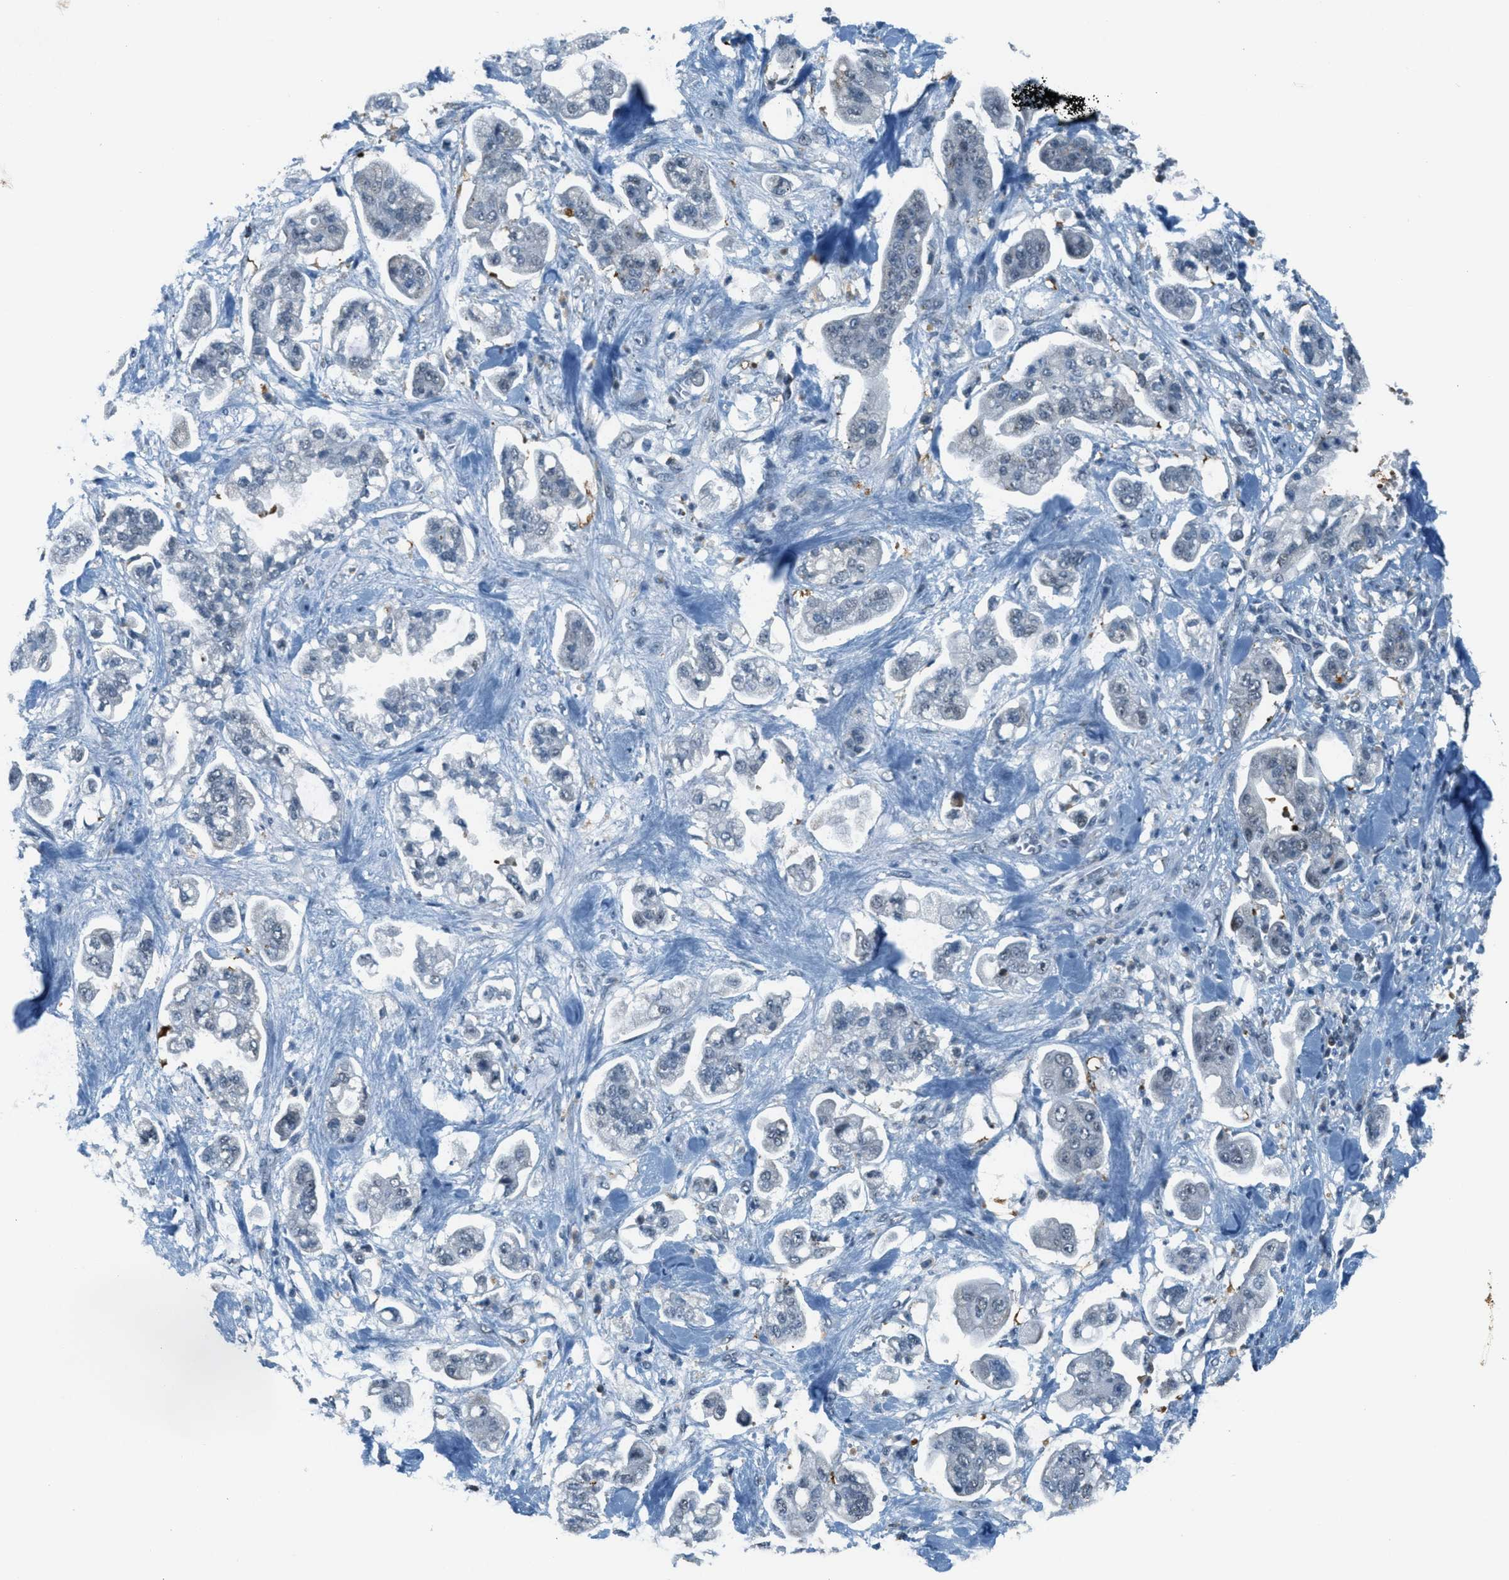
{"staining": {"intensity": "weak", "quantity": "<25%", "location": "cytoplasmic/membranous"}, "tissue": "stomach cancer", "cell_type": "Tumor cells", "image_type": "cancer", "snomed": [{"axis": "morphology", "description": "Adenocarcinoma, NOS"}, {"axis": "topography", "description": "Stomach"}], "caption": "Immunohistochemistry (IHC) image of human stomach cancer (adenocarcinoma) stained for a protein (brown), which demonstrates no staining in tumor cells.", "gene": "FYN", "patient": {"sex": "male", "age": 62}}